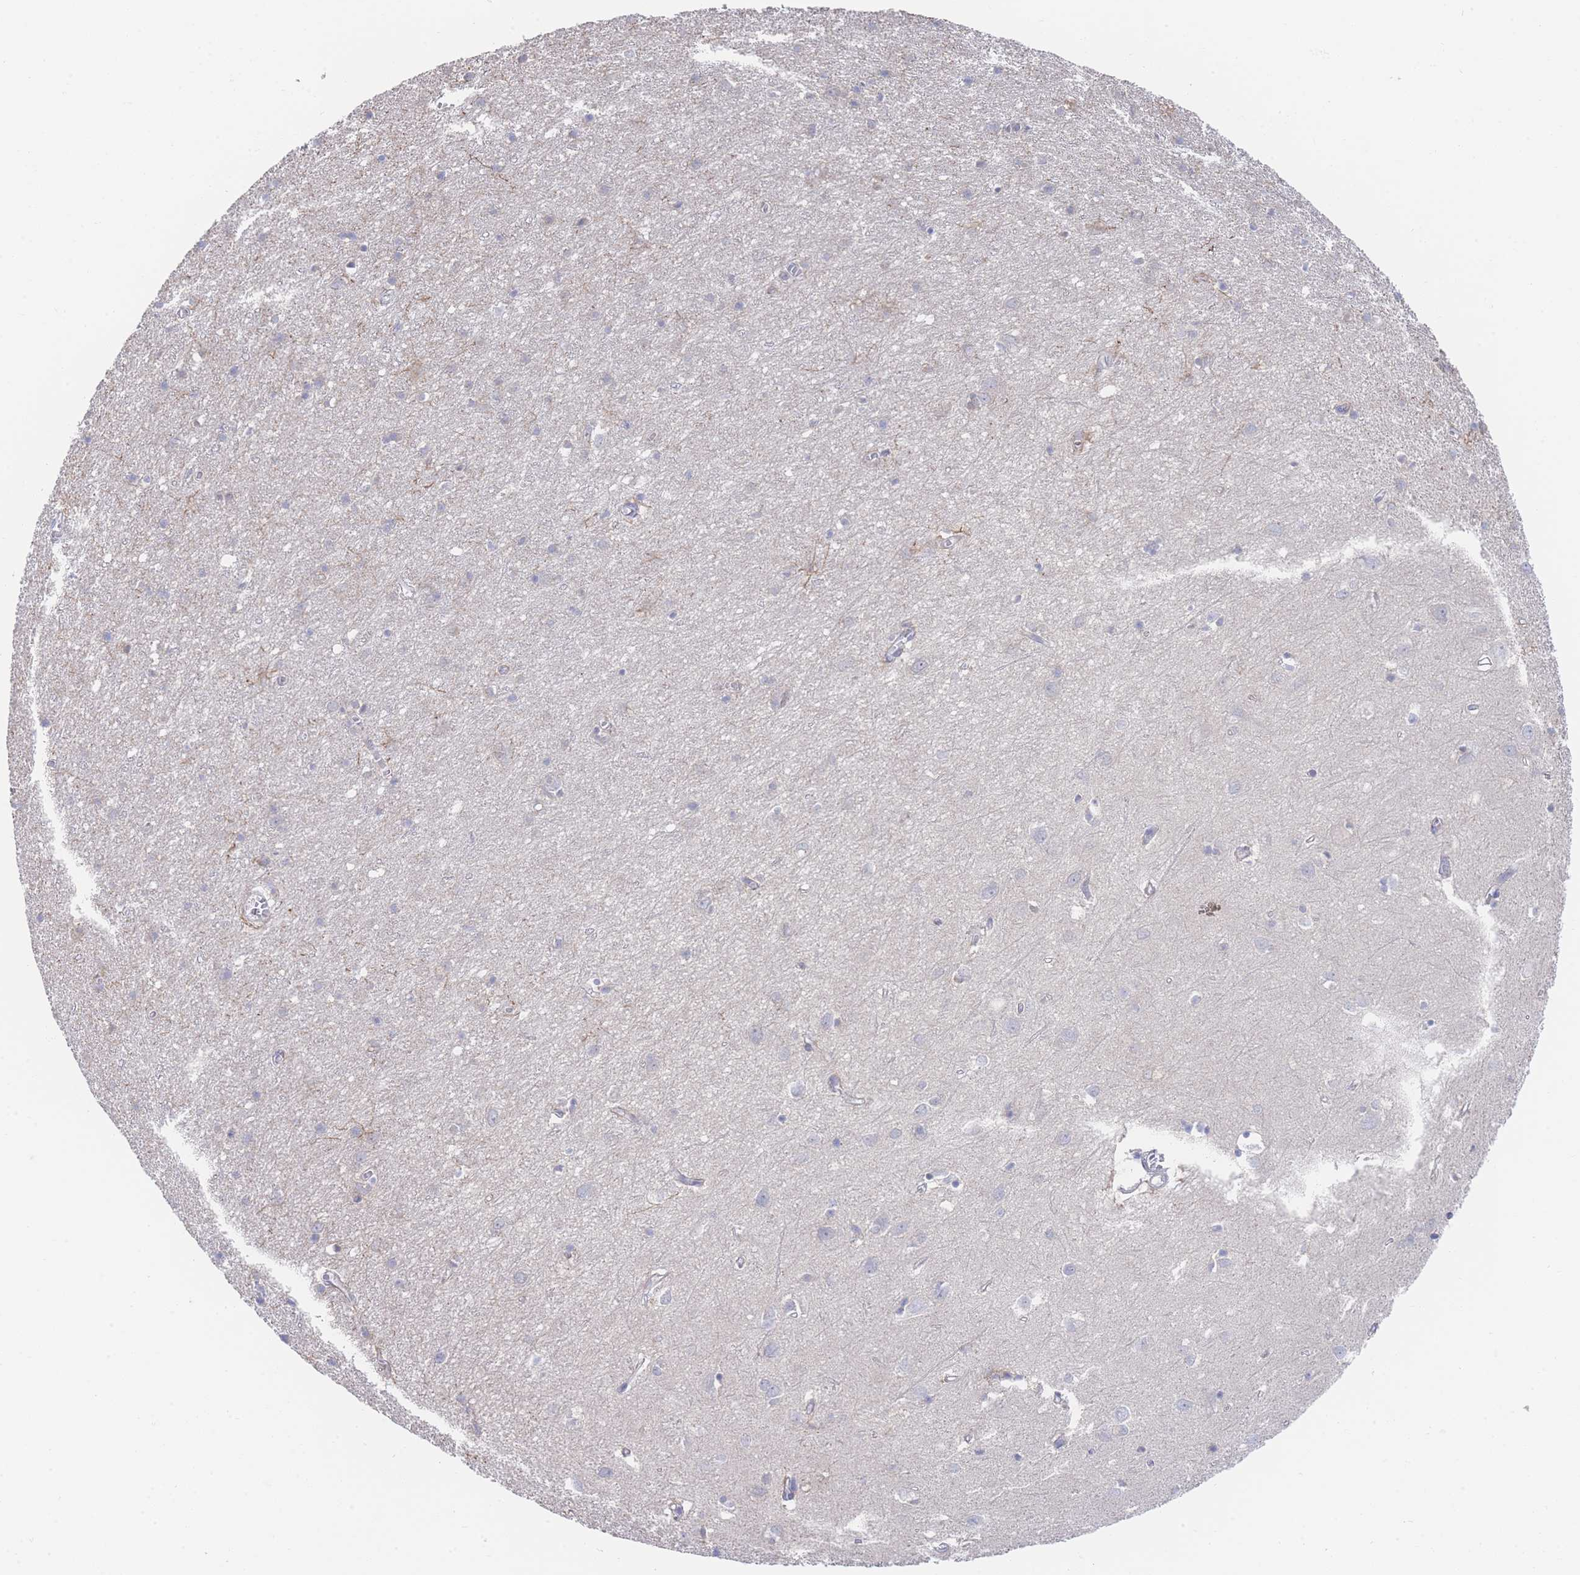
{"staining": {"intensity": "negative", "quantity": "none", "location": "none"}, "tissue": "cerebral cortex", "cell_type": "Endothelial cells", "image_type": "normal", "snomed": [{"axis": "morphology", "description": "Normal tissue, NOS"}, {"axis": "topography", "description": "Cerebral cortex"}], "caption": "IHC of normal human cerebral cortex displays no expression in endothelial cells.", "gene": "ZNF142", "patient": {"sex": "female", "age": 64}}